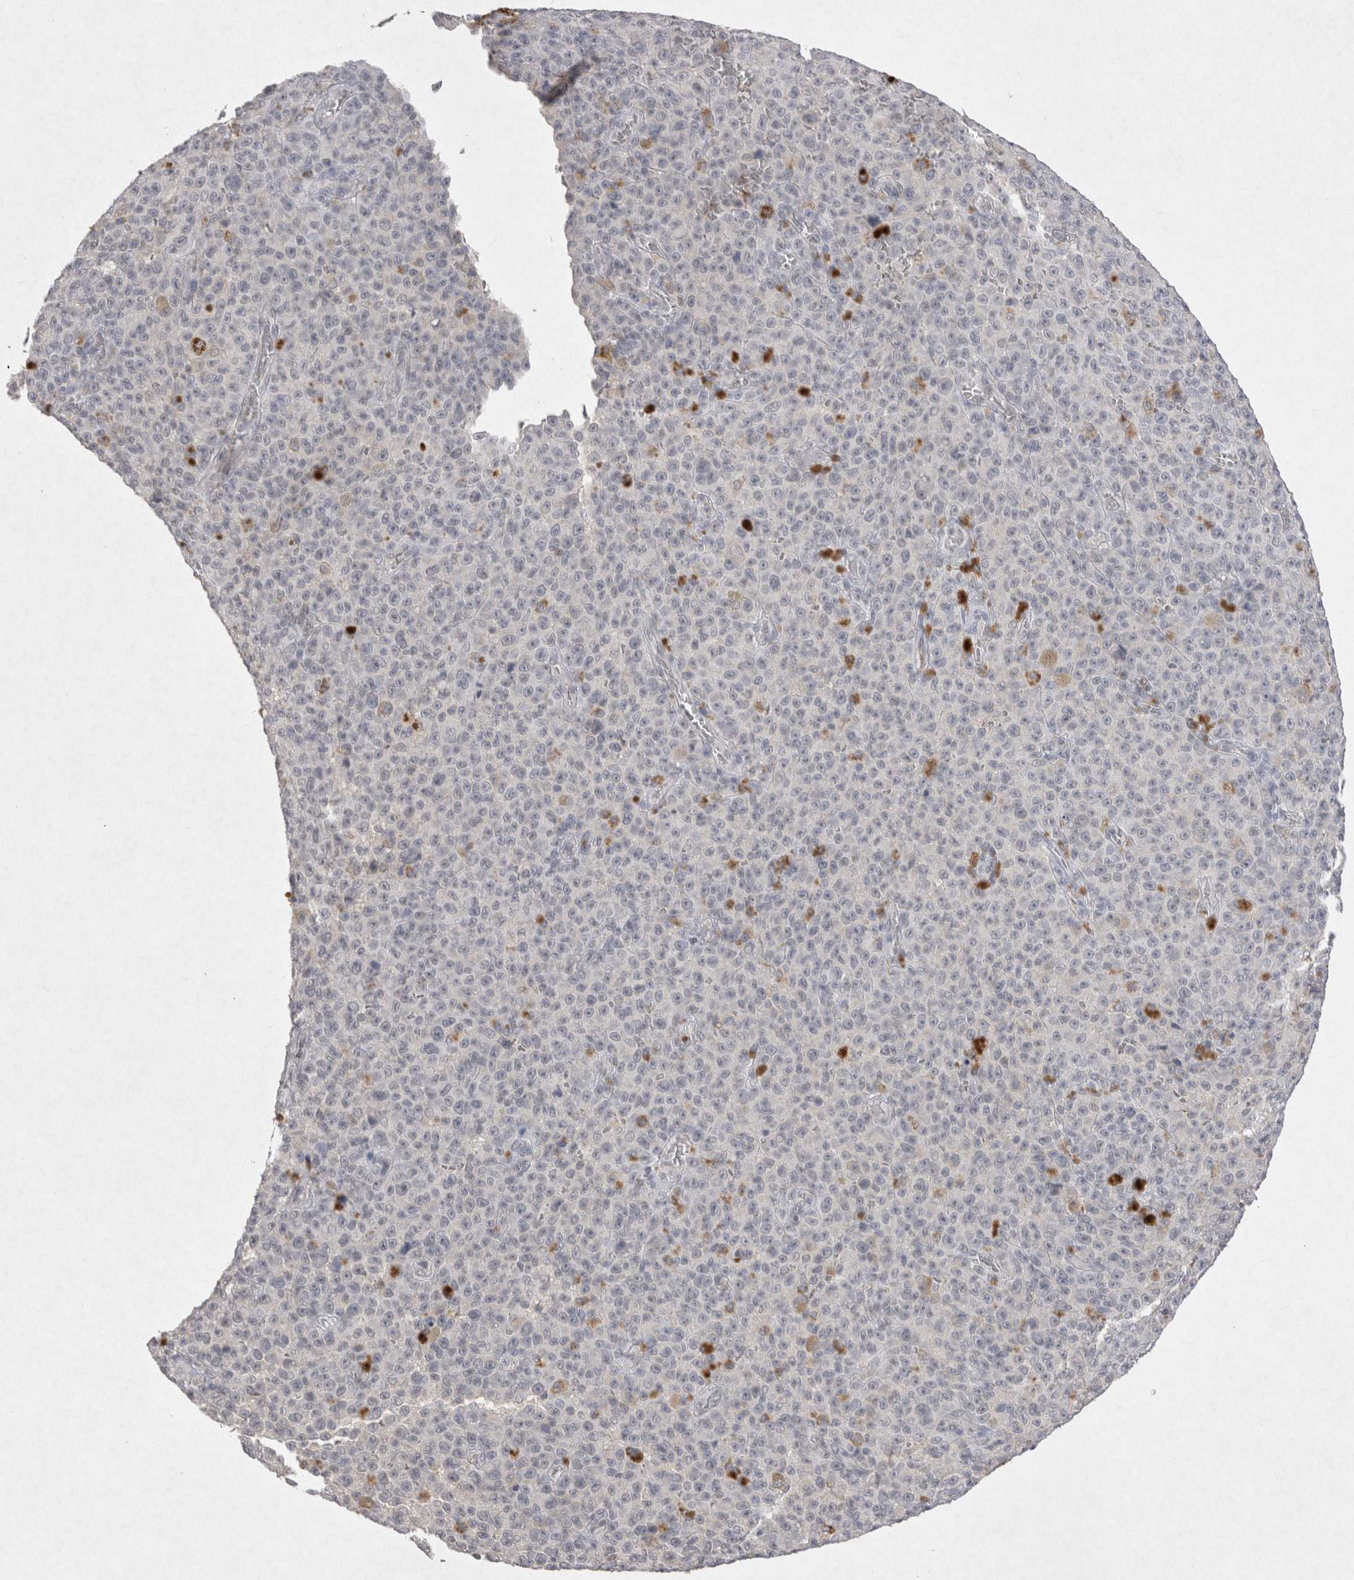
{"staining": {"intensity": "negative", "quantity": "none", "location": "none"}, "tissue": "melanoma", "cell_type": "Tumor cells", "image_type": "cancer", "snomed": [{"axis": "morphology", "description": "Malignant melanoma, NOS"}, {"axis": "topography", "description": "Skin"}], "caption": "A micrograph of malignant melanoma stained for a protein displays no brown staining in tumor cells.", "gene": "LYVE1", "patient": {"sex": "female", "age": 82}}